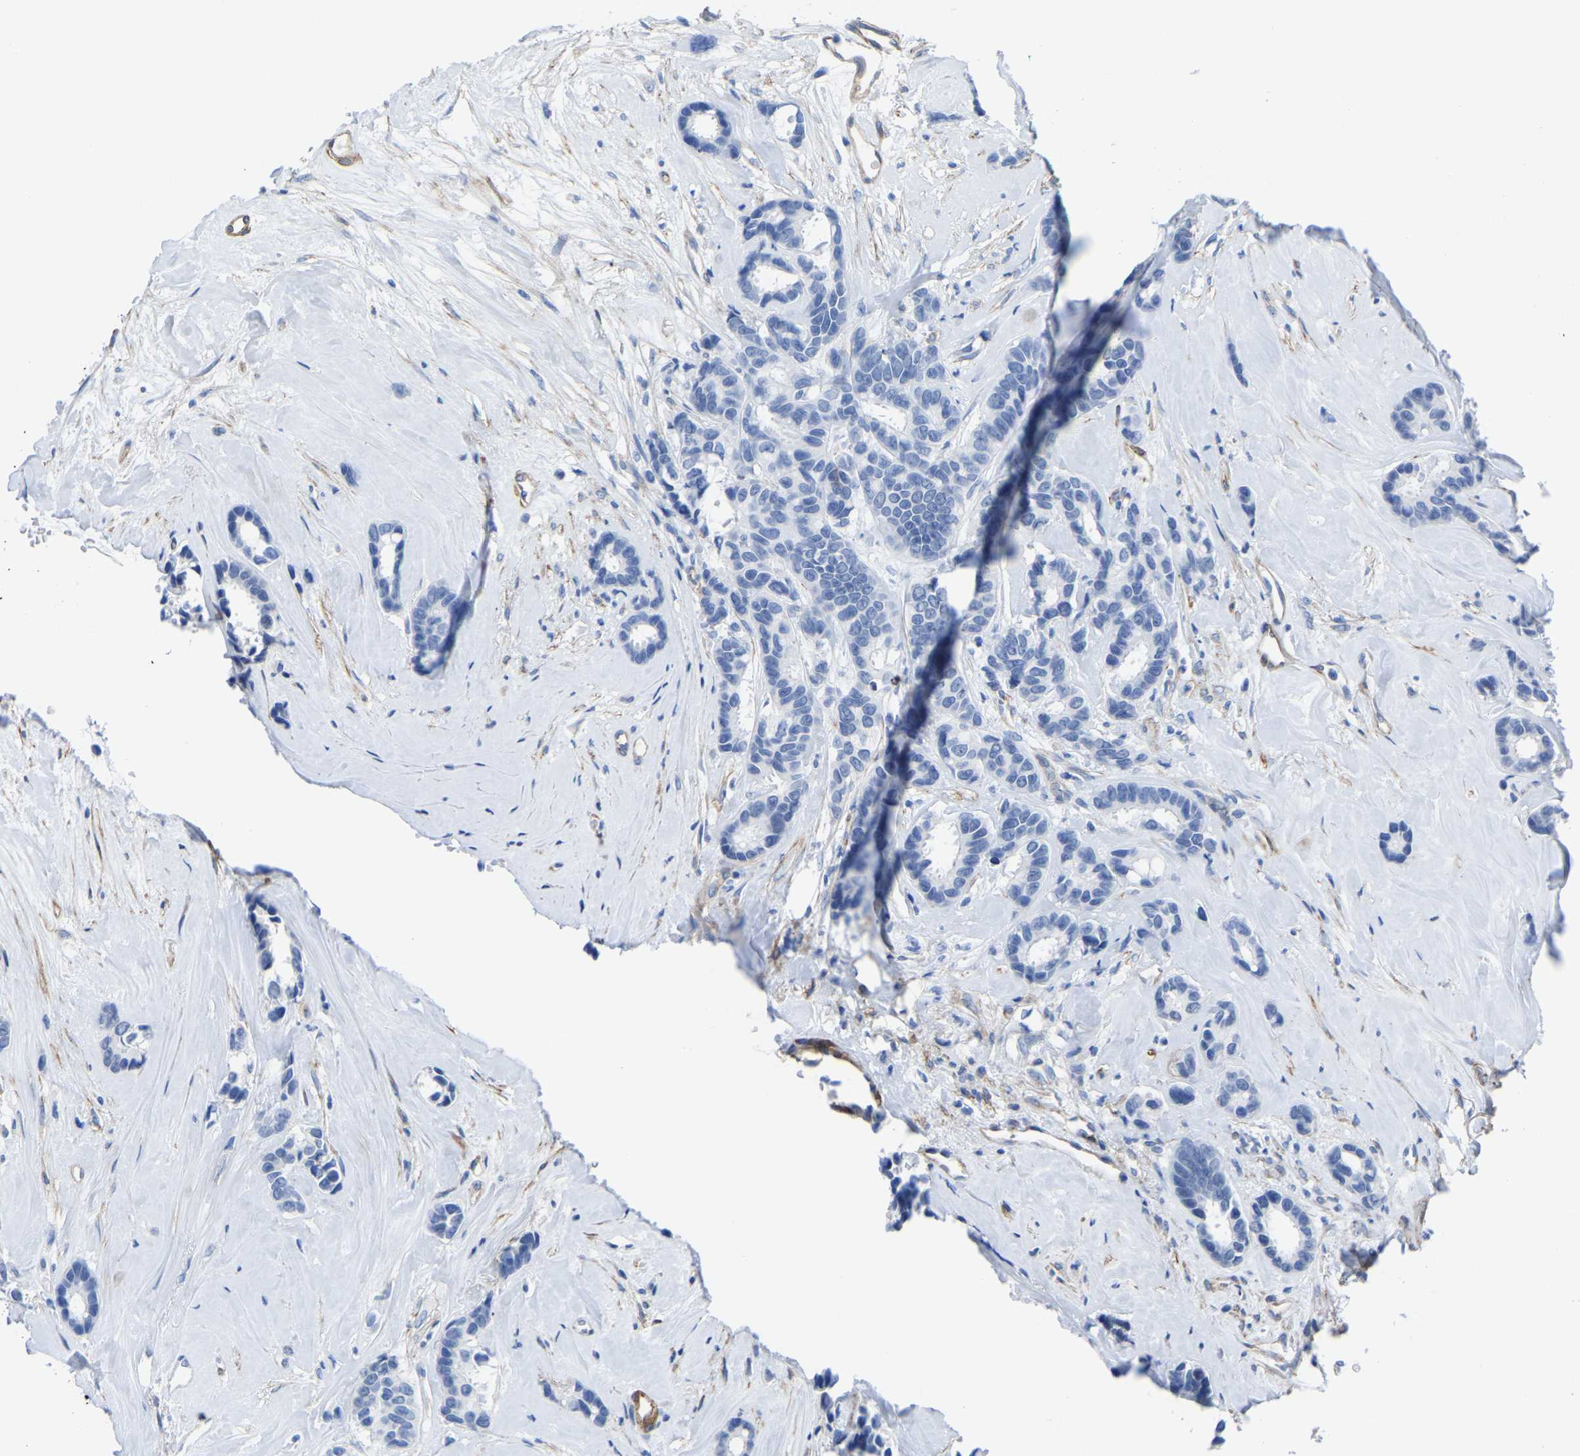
{"staining": {"intensity": "negative", "quantity": "none", "location": "none"}, "tissue": "breast cancer", "cell_type": "Tumor cells", "image_type": "cancer", "snomed": [{"axis": "morphology", "description": "Duct carcinoma"}, {"axis": "topography", "description": "Breast"}], "caption": "Breast intraductal carcinoma stained for a protein using IHC exhibits no expression tumor cells.", "gene": "SLC45A3", "patient": {"sex": "female", "age": 87}}